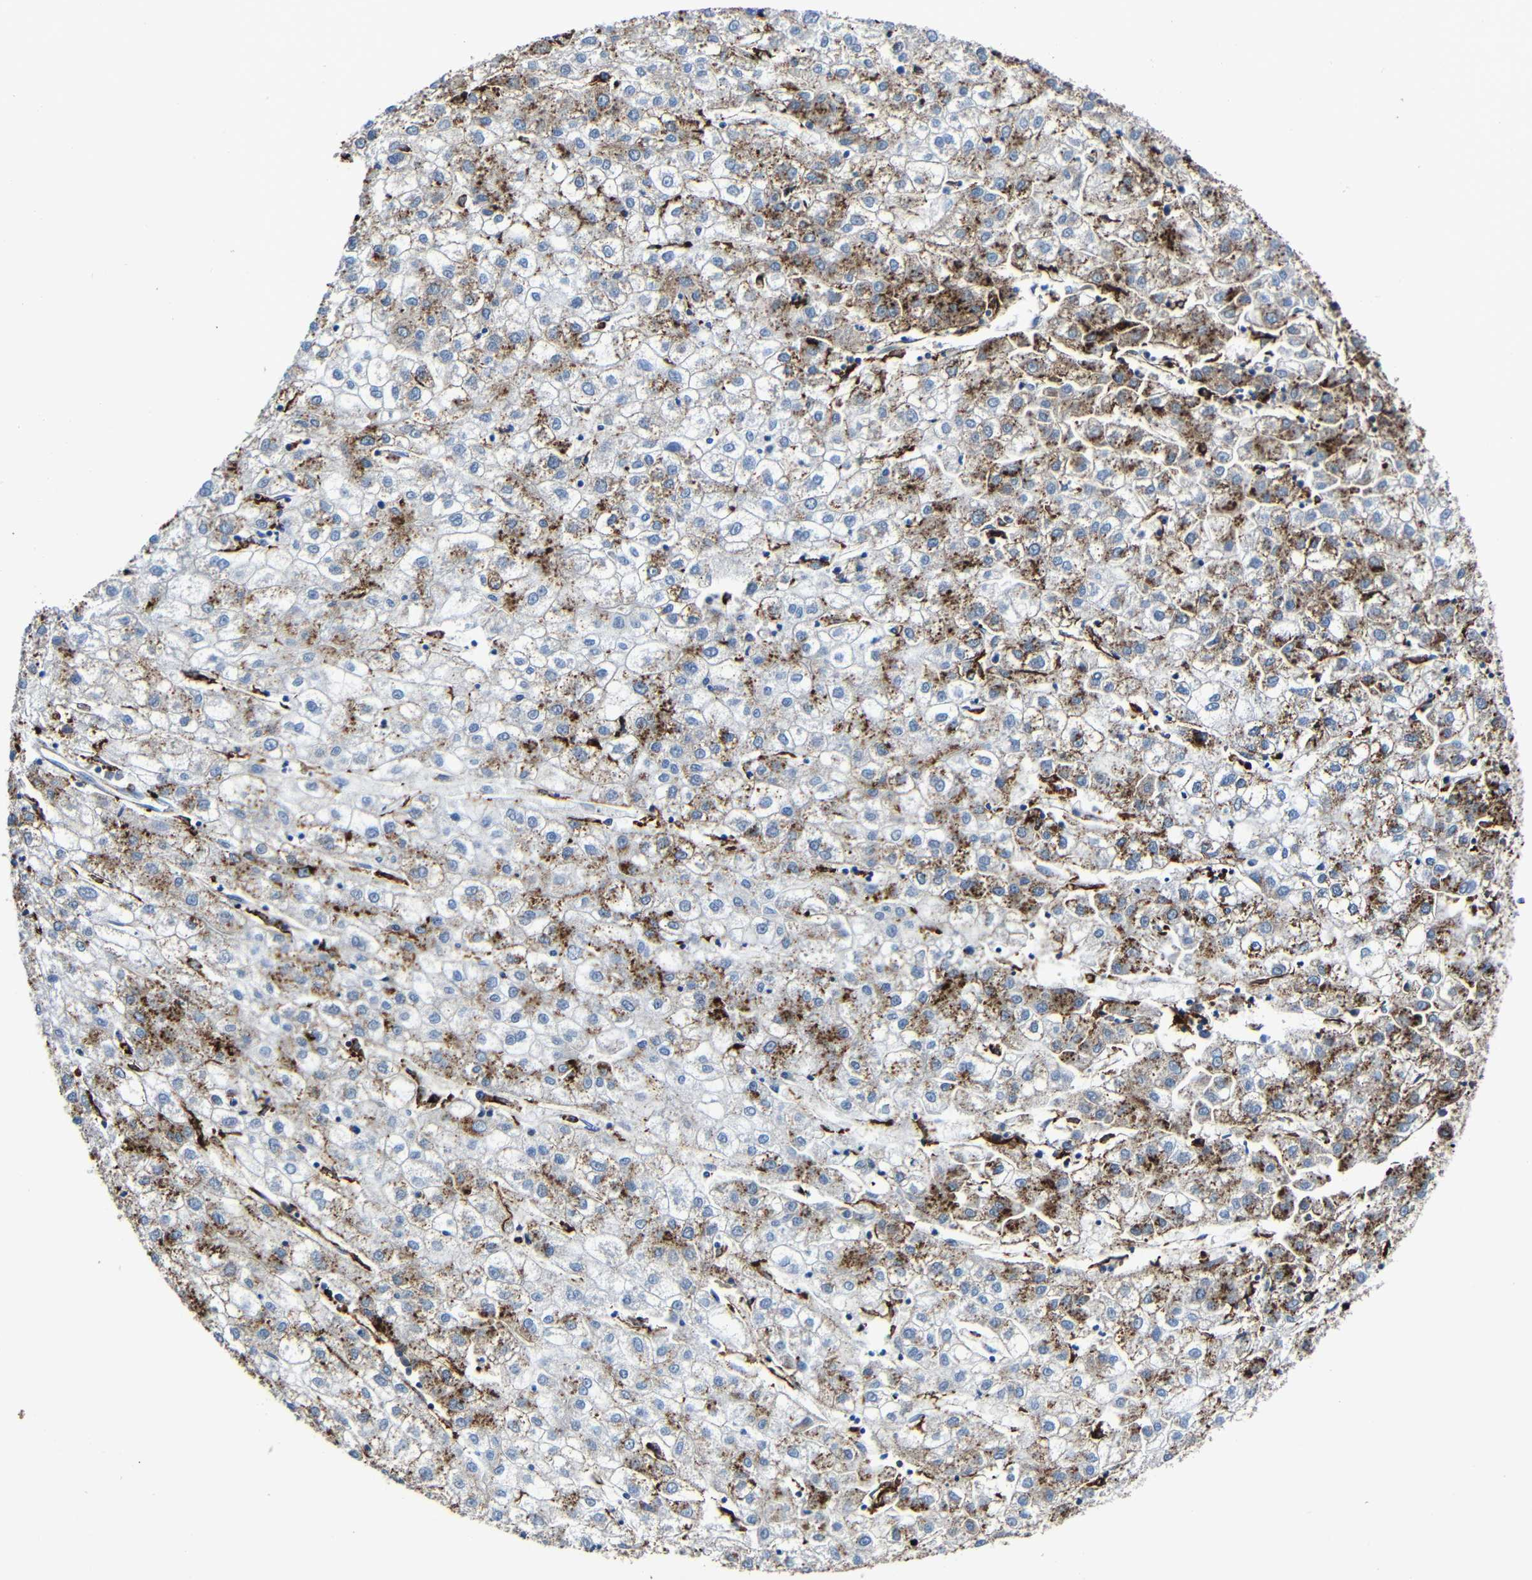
{"staining": {"intensity": "strong", "quantity": "25%-75%", "location": "cytoplasmic/membranous"}, "tissue": "liver cancer", "cell_type": "Tumor cells", "image_type": "cancer", "snomed": [{"axis": "morphology", "description": "Carcinoma, Hepatocellular, NOS"}, {"axis": "topography", "description": "Liver"}], "caption": "This image reveals liver cancer (hepatocellular carcinoma) stained with immunohistochemistry to label a protein in brown. The cytoplasmic/membranous of tumor cells show strong positivity for the protein. Nuclei are counter-stained blue.", "gene": "HLA-DMA", "patient": {"sex": "male", "age": 72}}